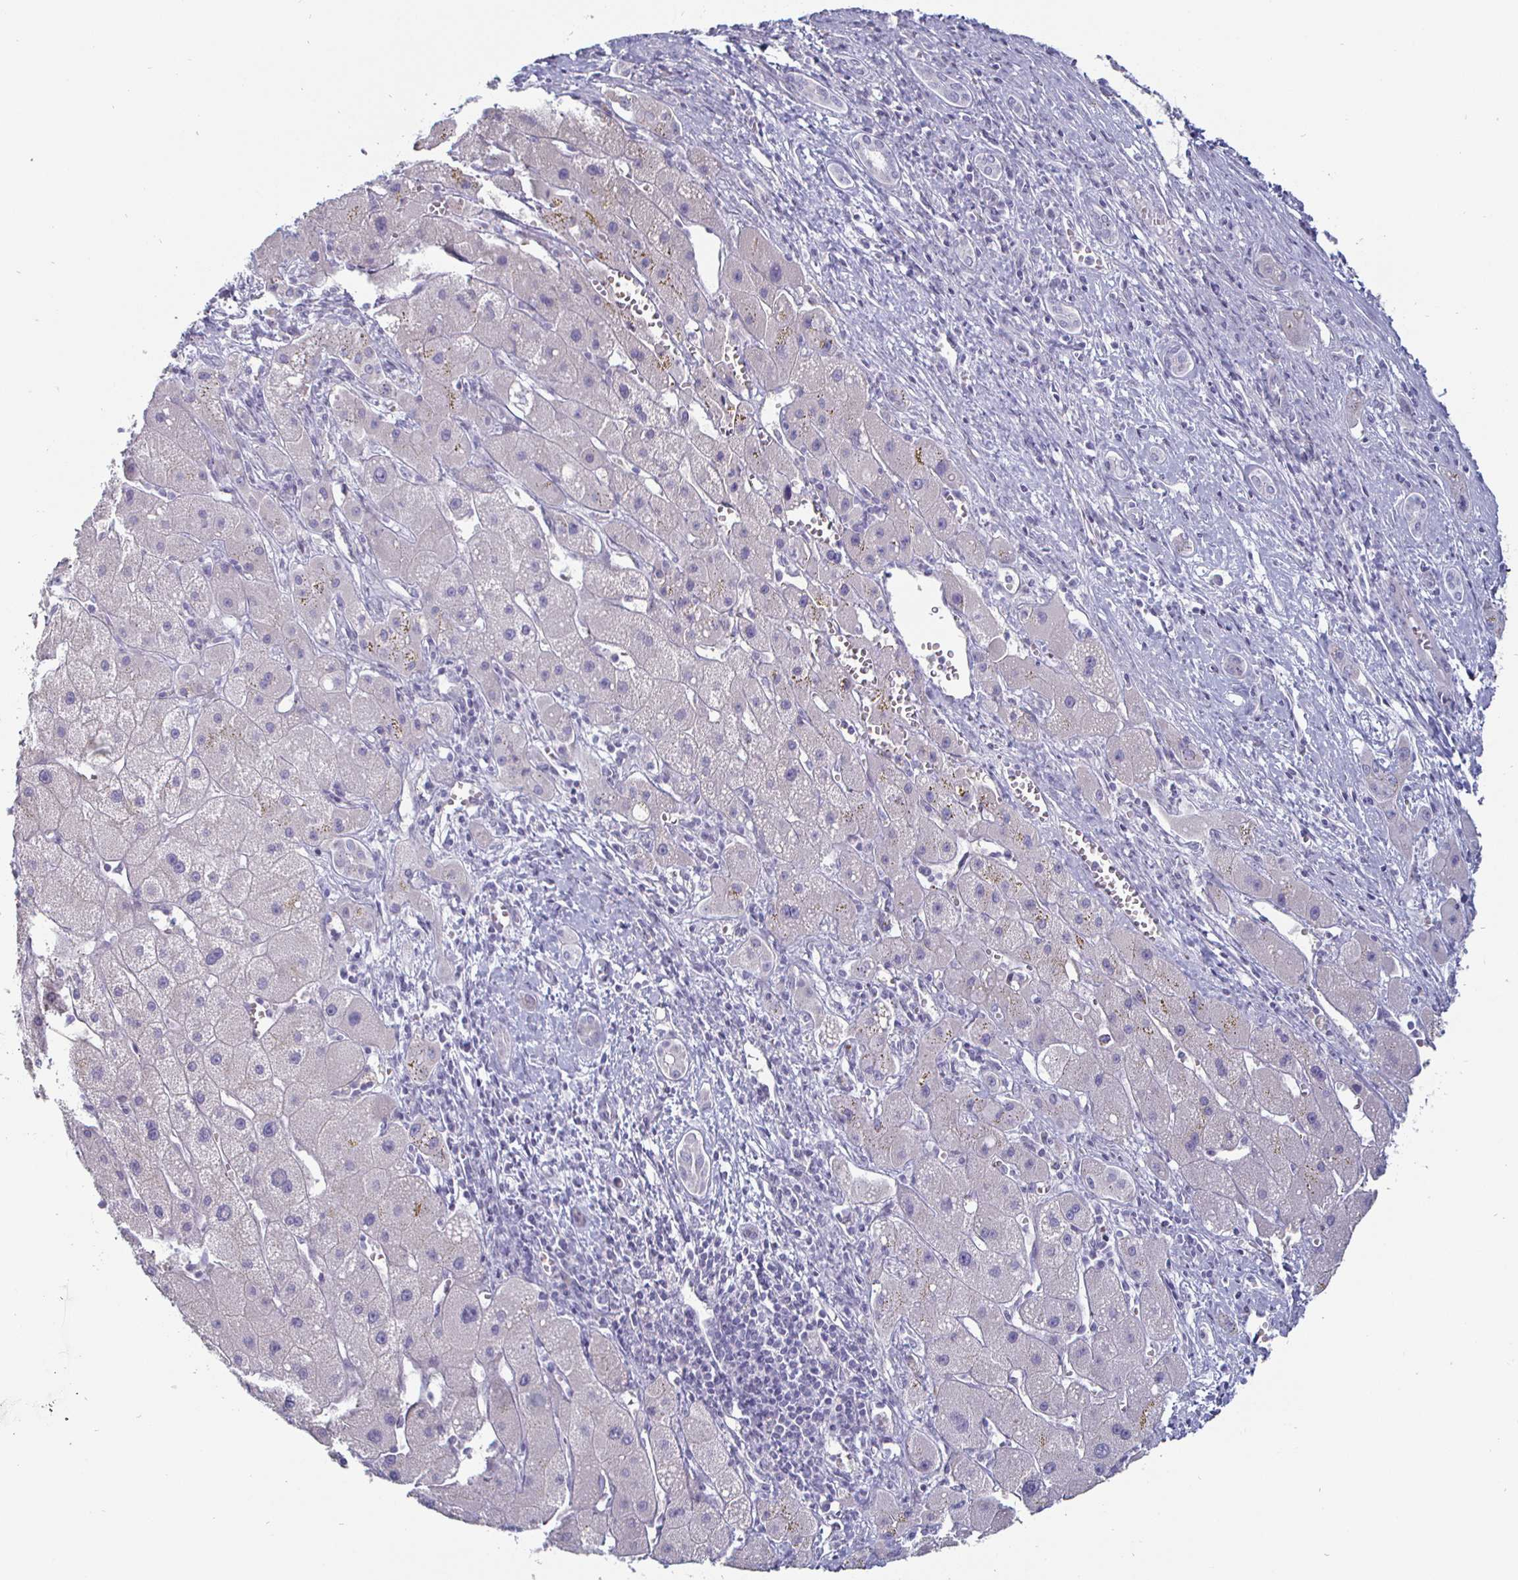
{"staining": {"intensity": "negative", "quantity": "none", "location": "none"}, "tissue": "liver cancer", "cell_type": "Tumor cells", "image_type": "cancer", "snomed": [{"axis": "morphology", "description": "Carcinoma, Hepatocellular, NOS"}, {"axis": "topography", "description": "Liver"}], "caption": "This is an IHC histopathology image of liver cancer. There is no staining in tumor cells.", "gene": "DMRTB1", "patient": {"sex": "female", "age": 82}}